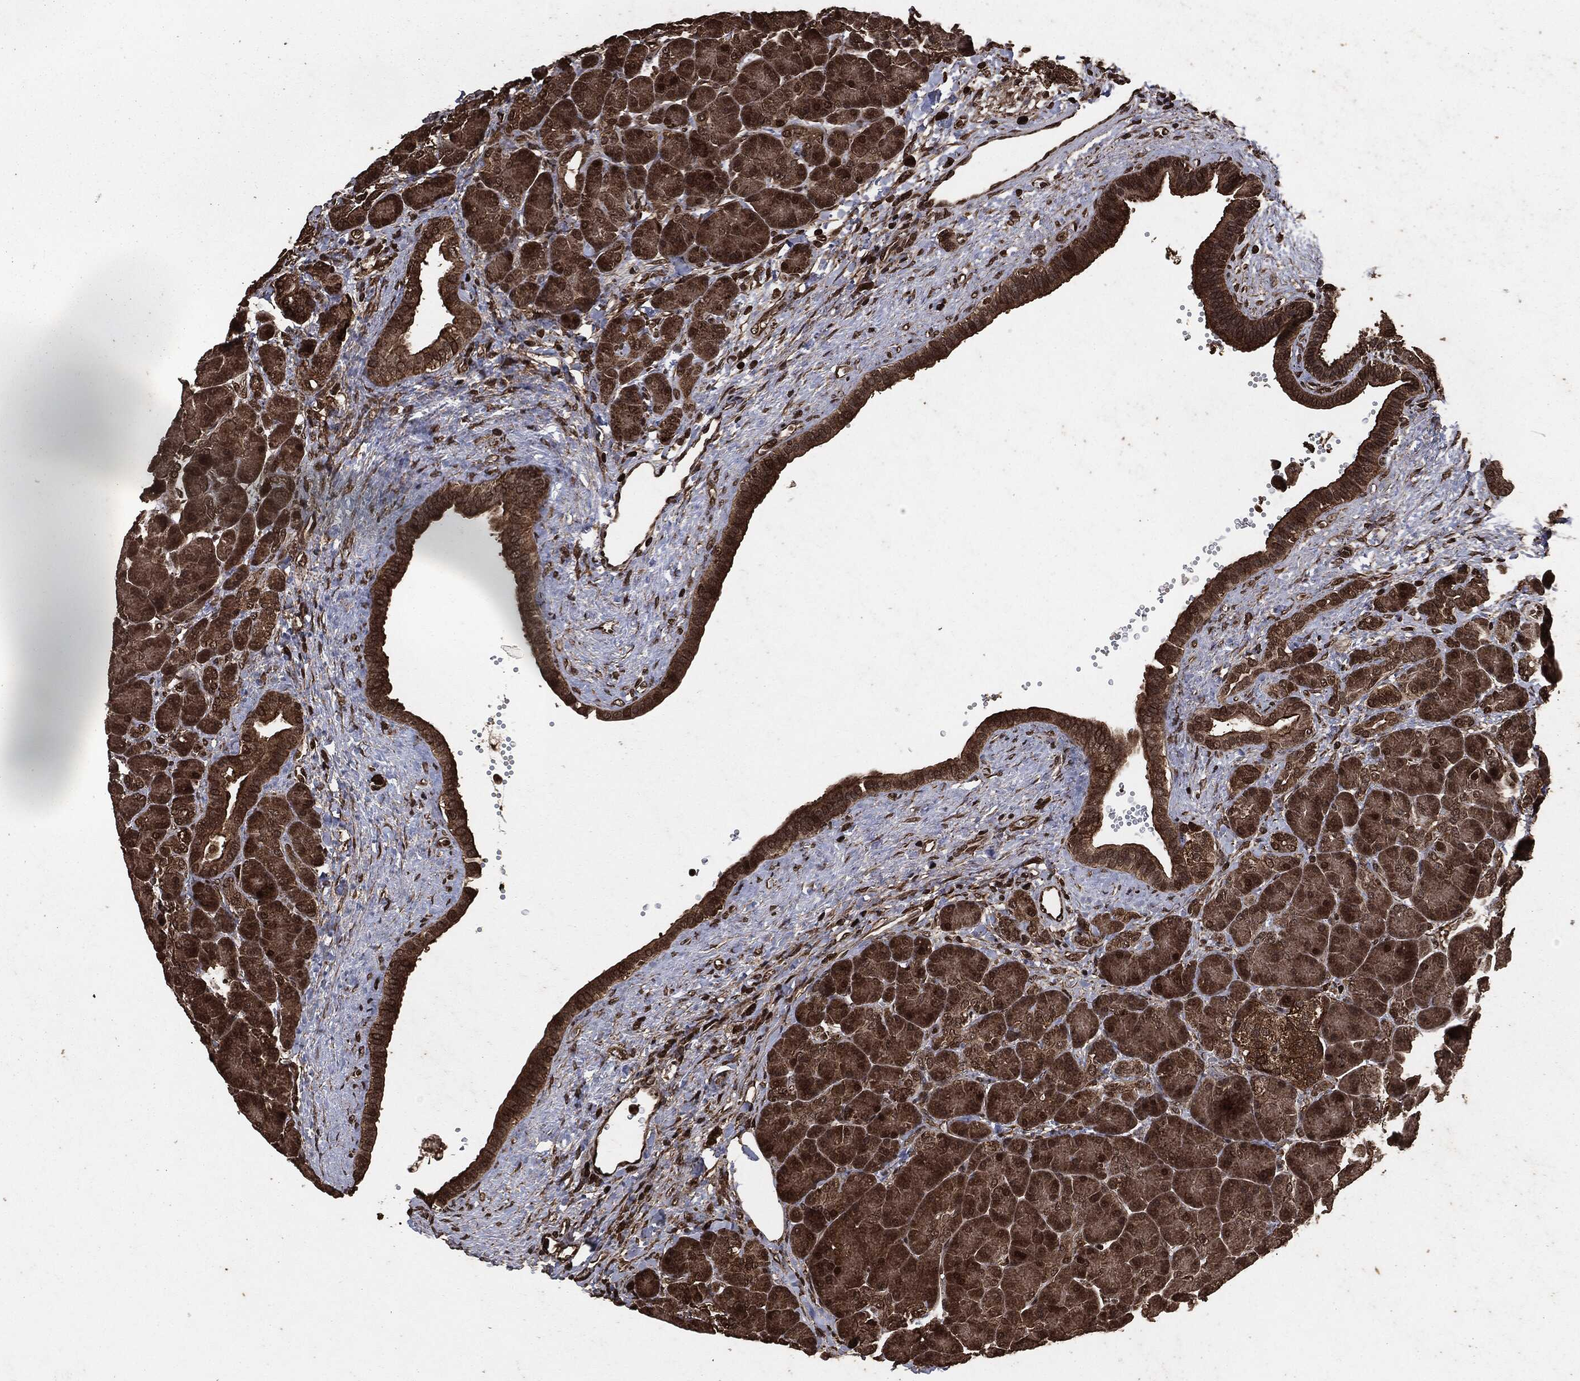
{"staining": {"intensity": "strong", "quantity": "<25%", "location": "cytoplasmic/membranous,nuclear"}, "tissue": "pancreas", "cell_type": "Exocrine glandular cells", "image_type": "normal", "snomed": [{"axis": "morphology", "description": "Normal tissue, NOS"}, {"axis": "topography", "description": "Pancreas"}], "caption": "The immunohistochemical stain shows strong cytoplasmic/membranous,nuclear positivity in exocrine glandular cells of unremarkable pancreas. Nuclei are stained in blue.", "gene": "EGFR", "patient": {"sex": "female", "age": 63}}